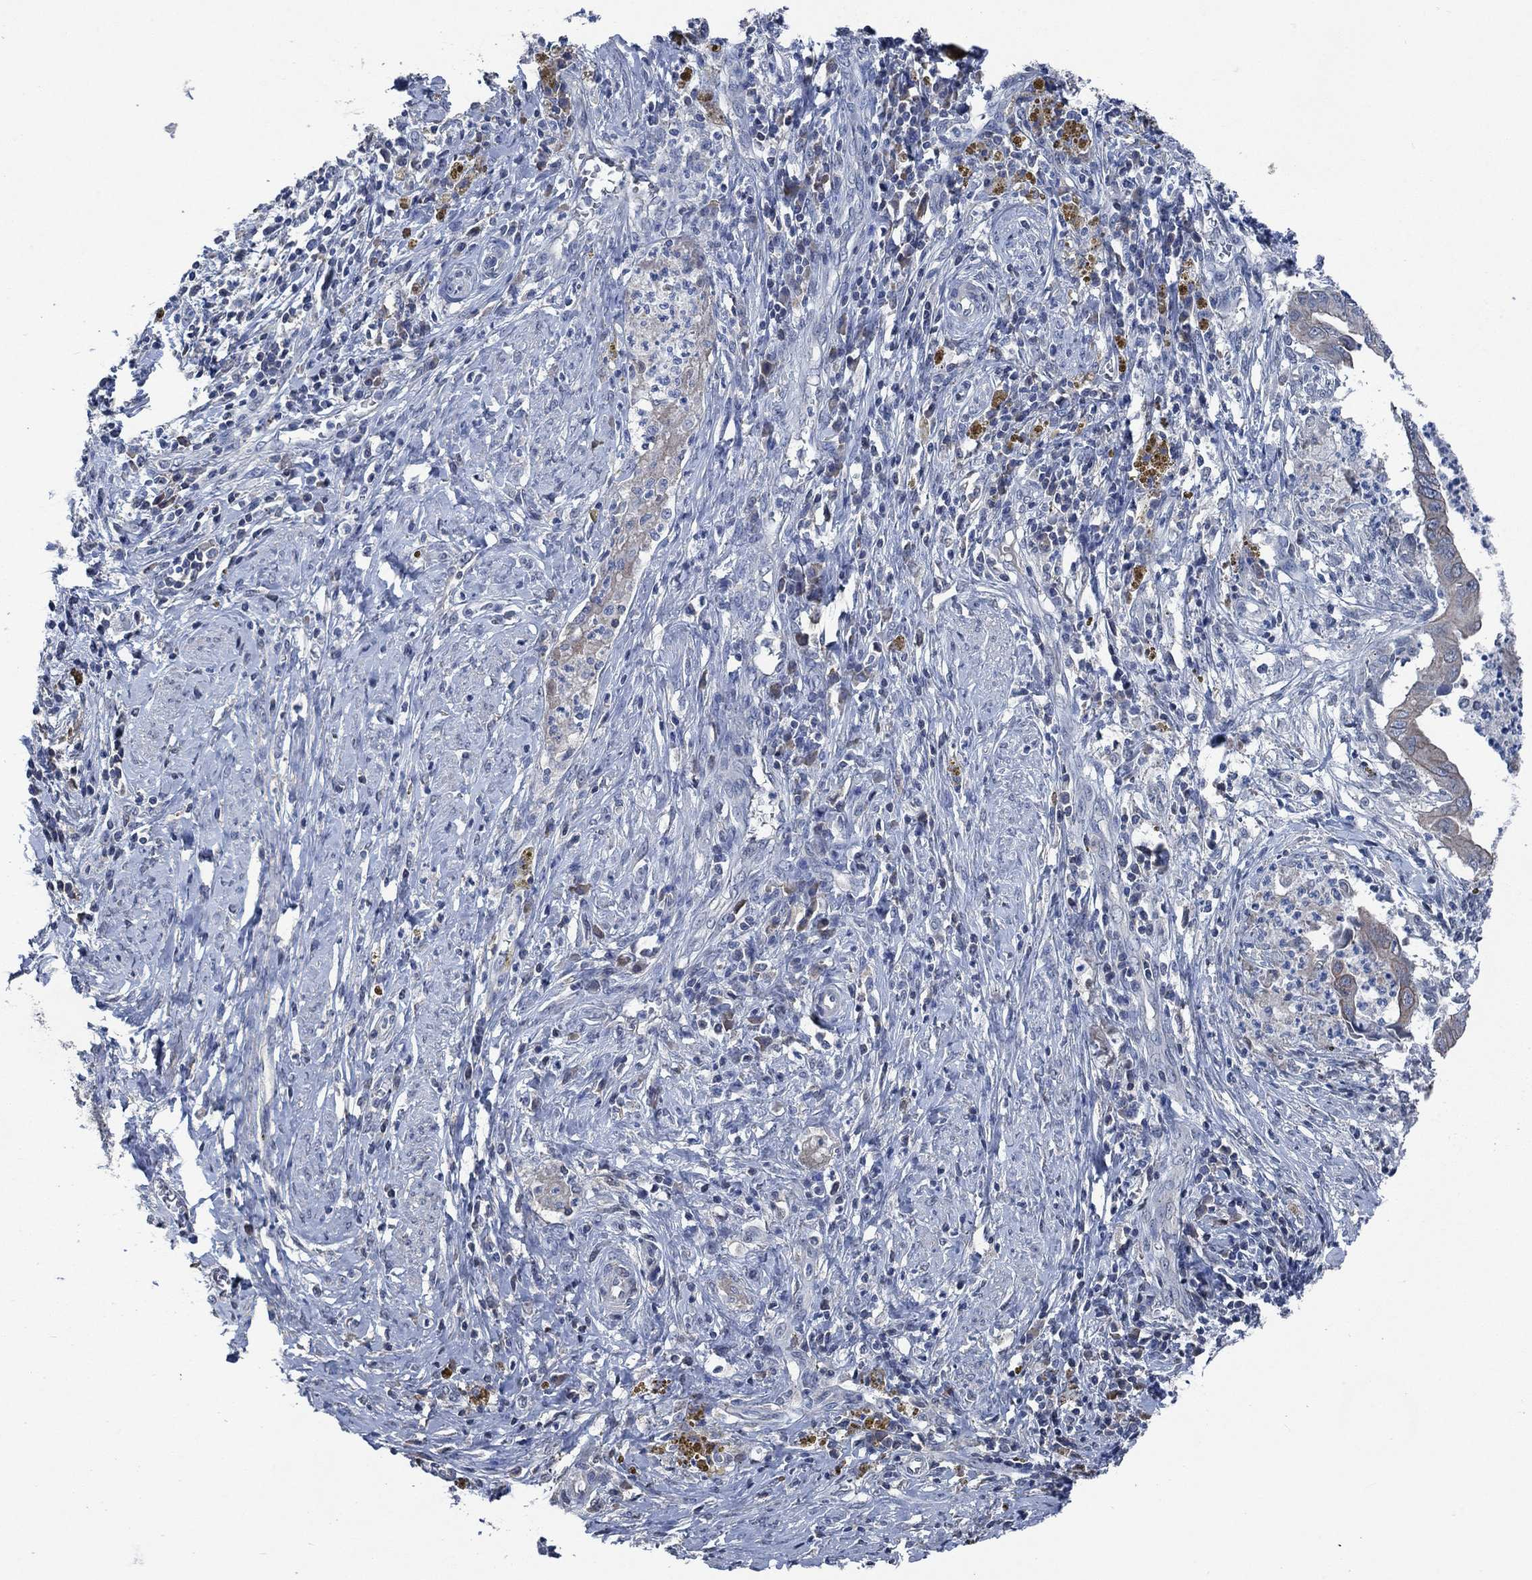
{"staining": {"intensity": "negative", "quantity": "none", "location": "none"}, "tissue": "cervical cancer", "cell_type": "Tumor cells", "image_type": "cancer", "snomed": [{"axis": "morphology", "description": "Adenocarcinoma, NOS"}, {"axis": "topography", "description": "Cervix"}], "caption": "Immunohistochemistry photomicrograph of neoplastic tissue: cervical cancer stained with DAB displays no significant protein staining in tumor cells.", "gene": "OBSCN", "patient": {"sex": "female", "age": 42}}